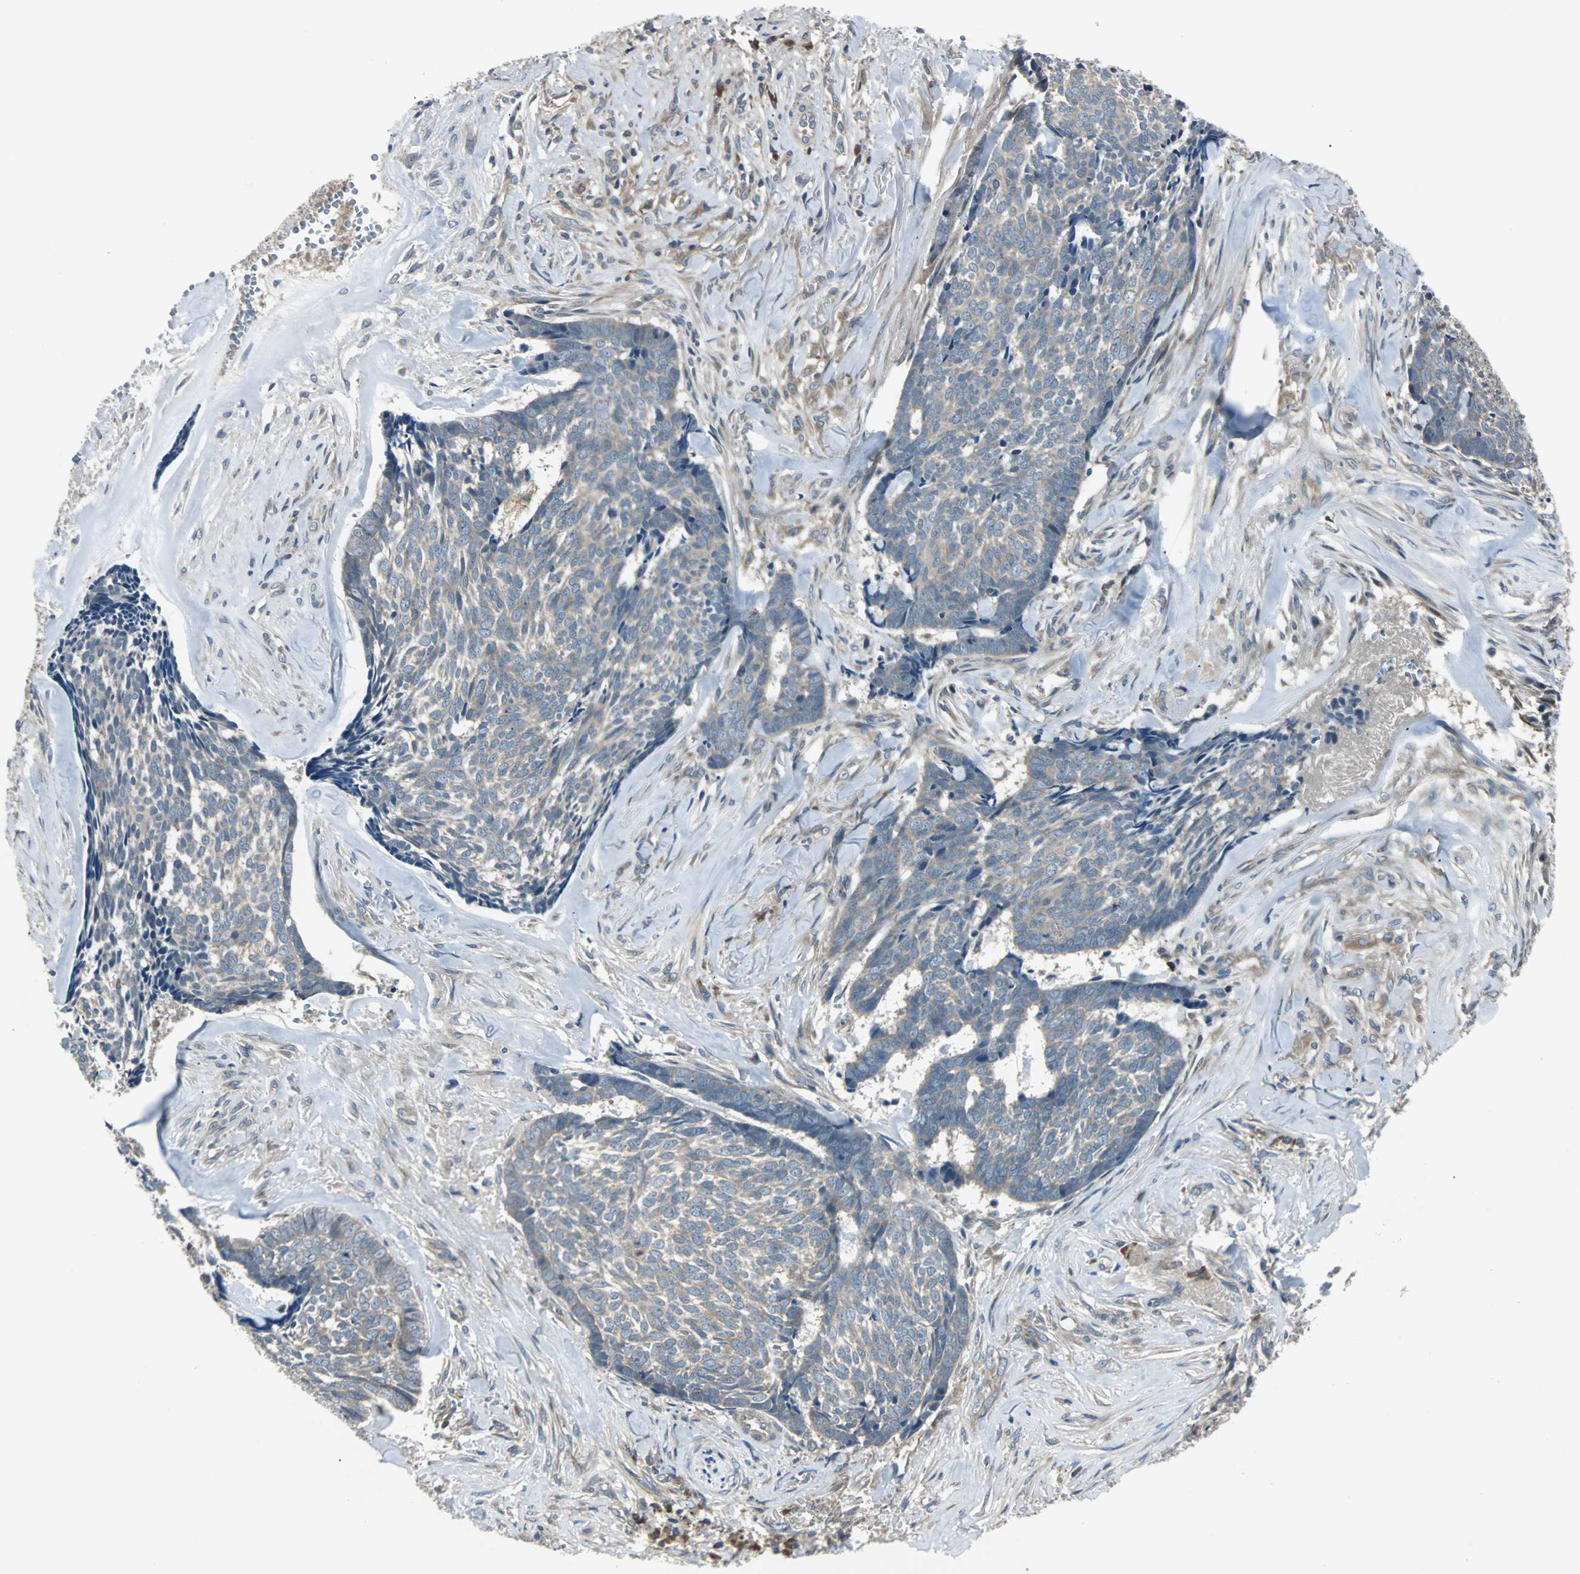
{"staining": {"intensity": "moderate", "quantity": ">75%", "location": "cytoplasmic/membranous"}, "tissue": "skin cancer", "cell_type": "Tumor cells", "image_type": "cancer", "snomed": [{"axis": "morphology", "description": "Basal cell carcinoma"}, {"axis": "topography", "description": "Skin"}], "caption": "Immunohistochemistry micrograph of basal cell carcinoma (skin) stained for a protein (brown), which displays medium levels of moderate cytoplasmic/membranous staining in approximately >75% of tumor cells.", "gene": "ARF1", "patient": {"sex": "male", "age": 84}}